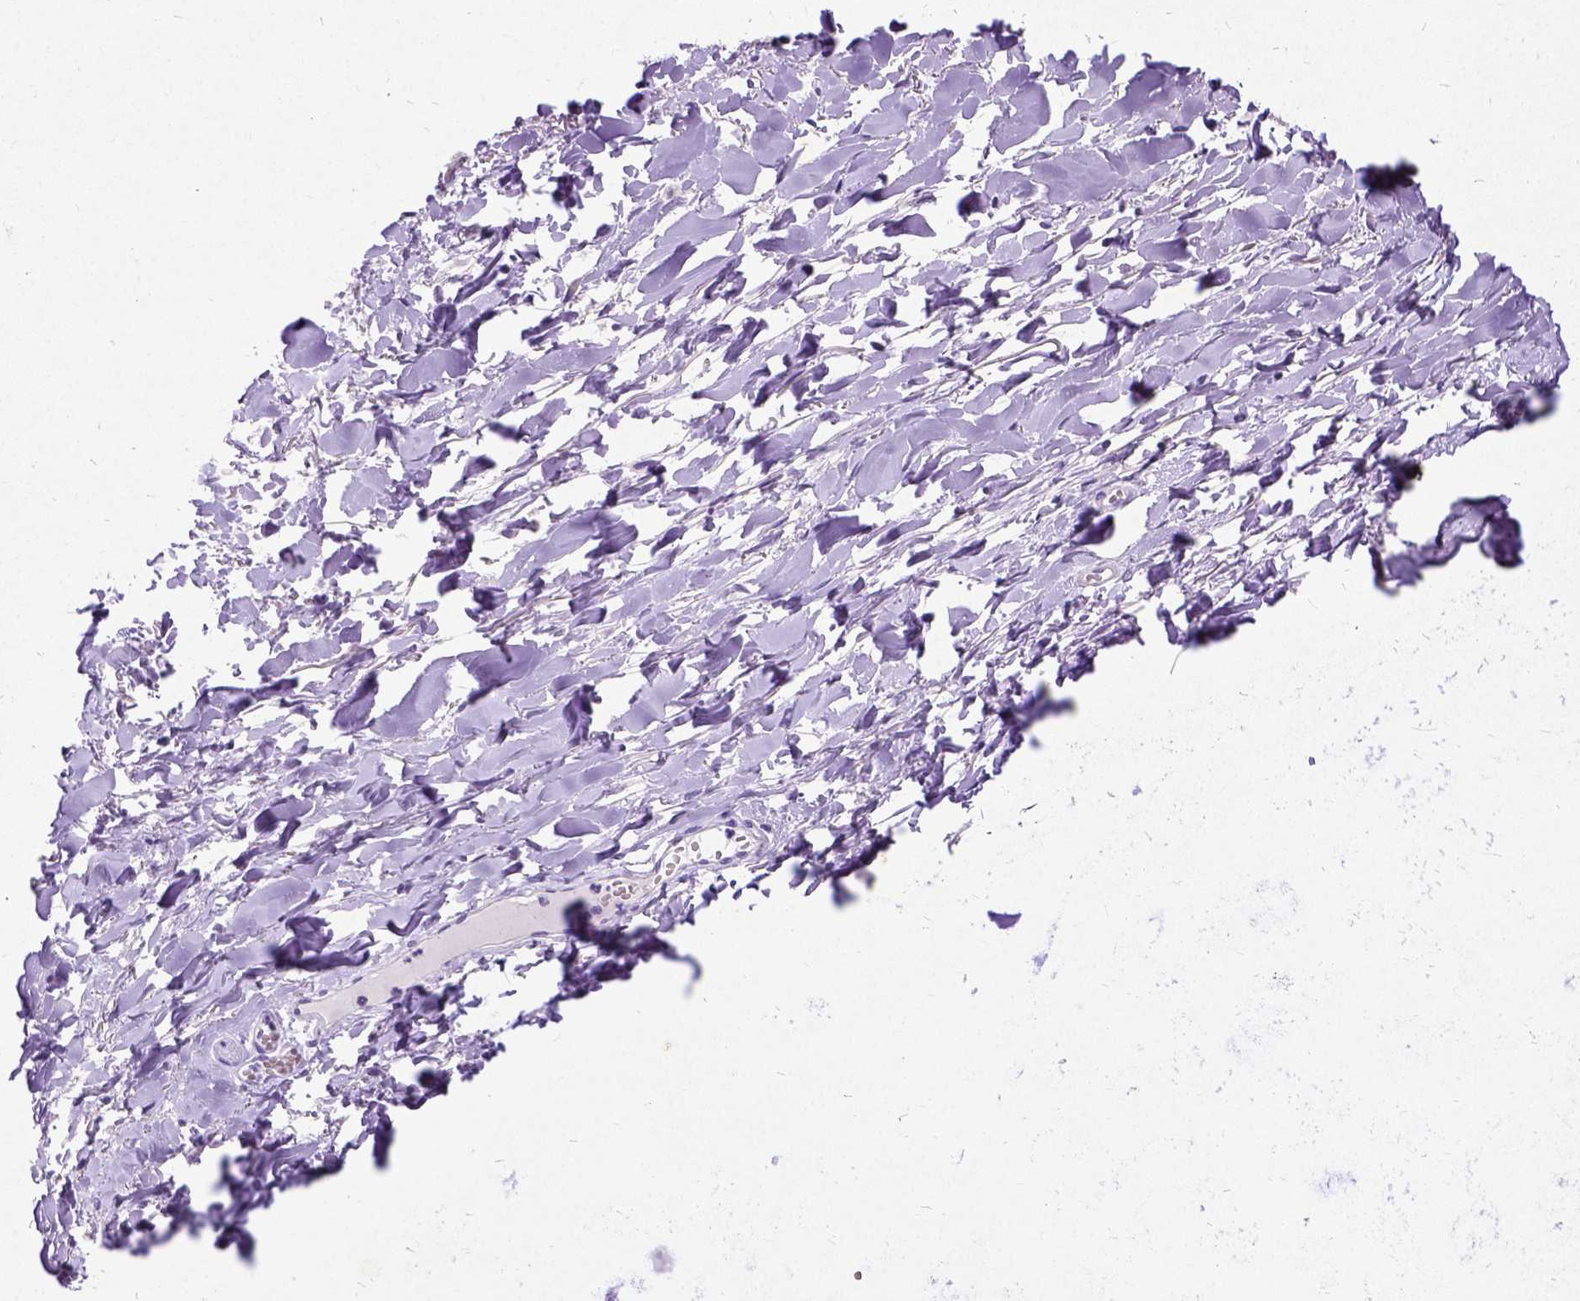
{"staining": {"intensity": "negative", "quantity": "none", "location": "none"}, "tissue": "soft tissue", "cell_type": "Fibroblasts", "image_type": "normal", "snomed": [{"axis": "morphology", "description": "Normal tissue, NOS"}, {"axis": "topography", "description": "Cartilage tissue"}, {"axis": "topography", "description": "Nasopharynx"}, {"axis": "topography", "description": "Thyroid gland"}], "caption": "DAB immunohistochemical staining of unremarkable soft tissue displays no significant staining in fibroblasts.", "gene": "NEUROD4", "patient": {"sex": "male", "age": 63}}